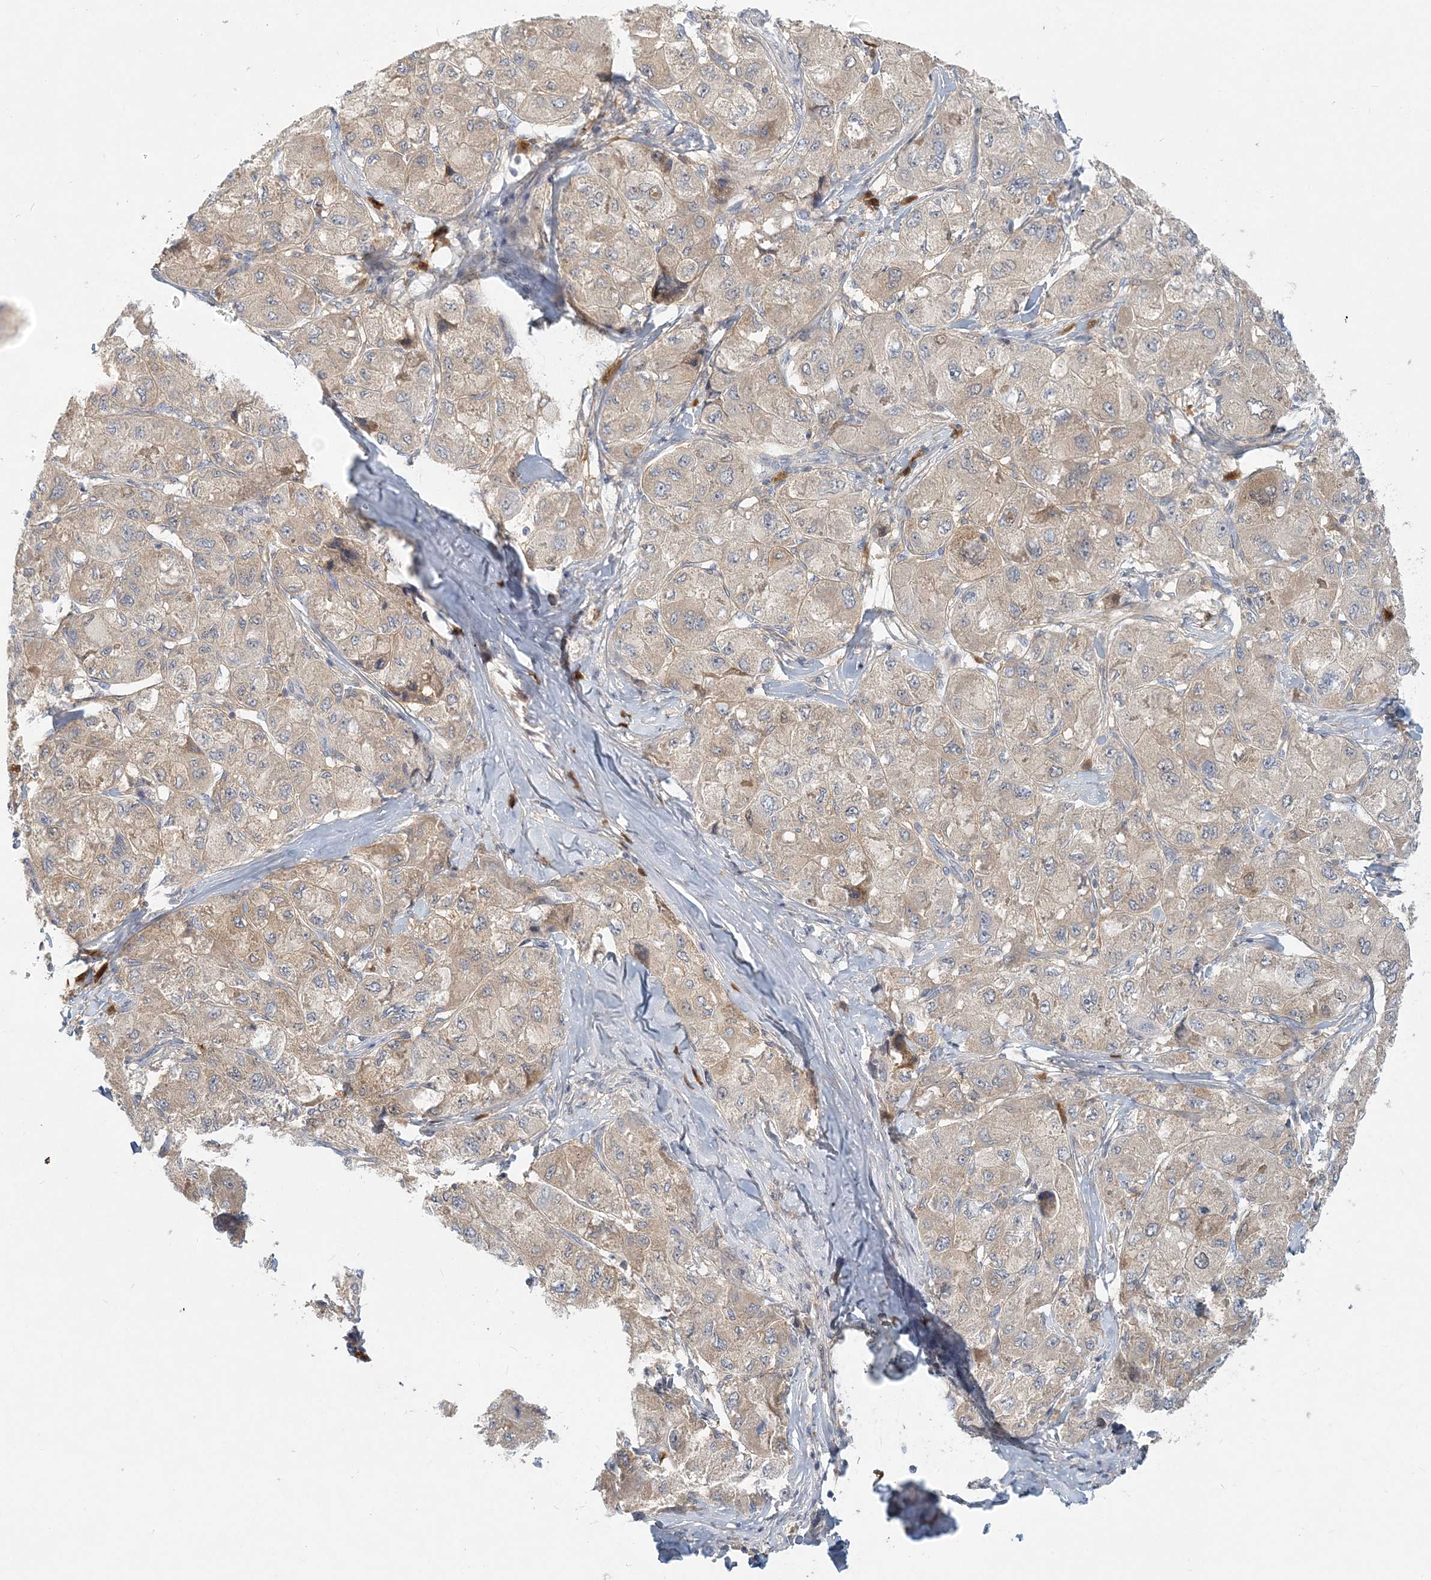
{"staining": {"intensity": "weak", "quantity": ">75%", "location": "cytoplasmic/membranous"}, "tissue": "liver cancer", "cell_type": "Tumor cells", "image_type": "cancer", "snomed": [{"axis": "morphology", "description": "Carcinoma, Hepatocellular, NOS"}, {"axis": "topography", "description": "Liver"}], "caption": "Tumor cells display low levels of weak cytoplasmic/membranous staining in approximately >75% of cells in liver cancer.", "gene": "GMPPA", "patient": {"sex": "male", "age": 80}}